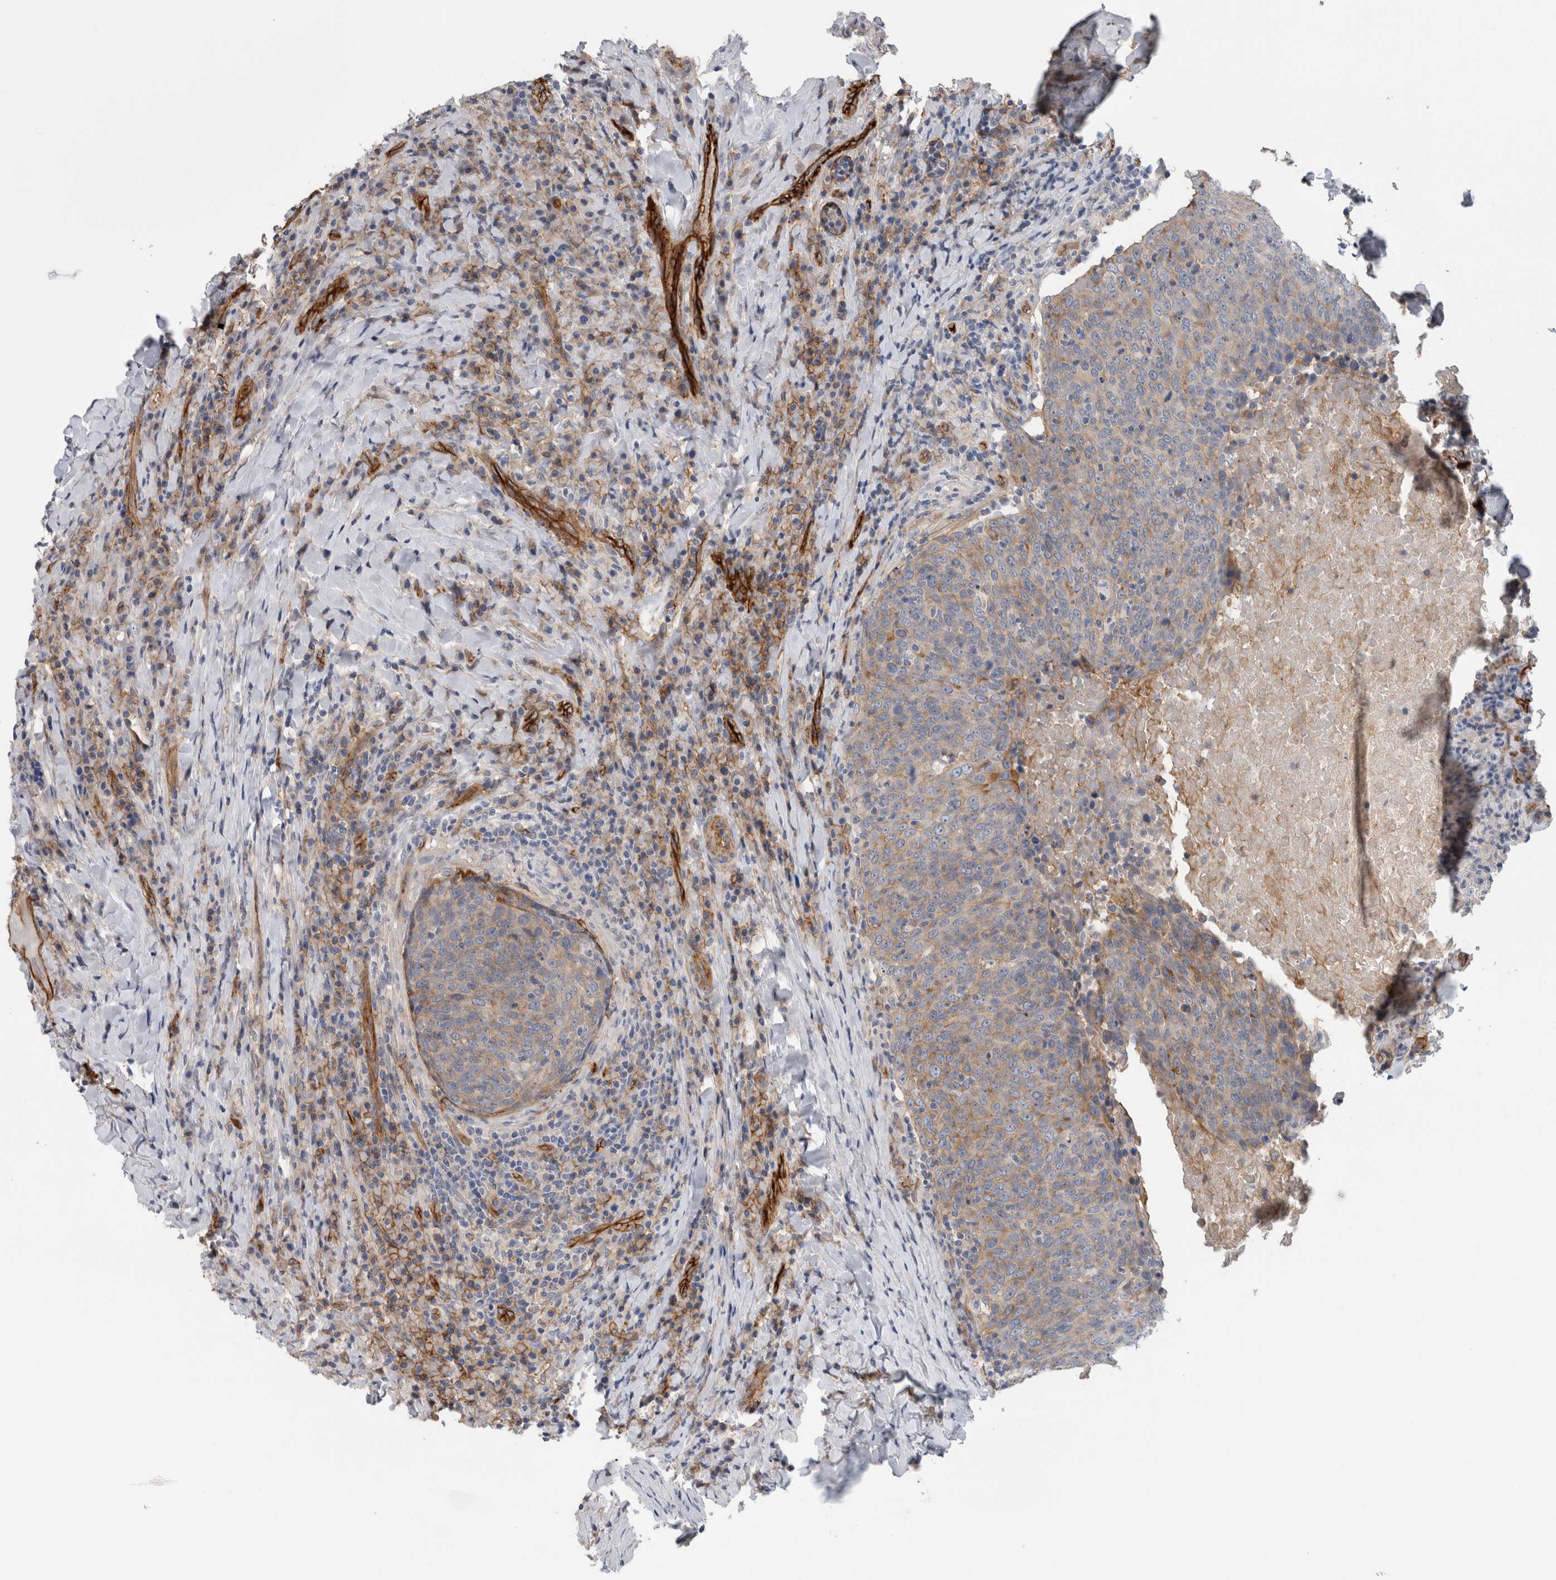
{"staining": {"intensity": "weak", "quantity": "<25%", "location": "cytoplasmic/membranous"}, "tissue": "head and neck cancer", "cell_type": "Tumor cells", "image_type": "cancer", "snomed": [{"axis": "morphology", "description": "Squamous cell carcinoma, NOS"}, {"axis": "morphology", "description": "Squamous cell carcinoma, metastatic, NOS"}, {"axis": "topography", "description": "Lymph node"}, {"axis": "topography", "description": "Head-Neck"}], "caption": "Human head and neck cancer stained for a protein using IHC shows no expression in tumor cells.", "gene": "CD59", "patient": {"sex": "male", "age": 62}}